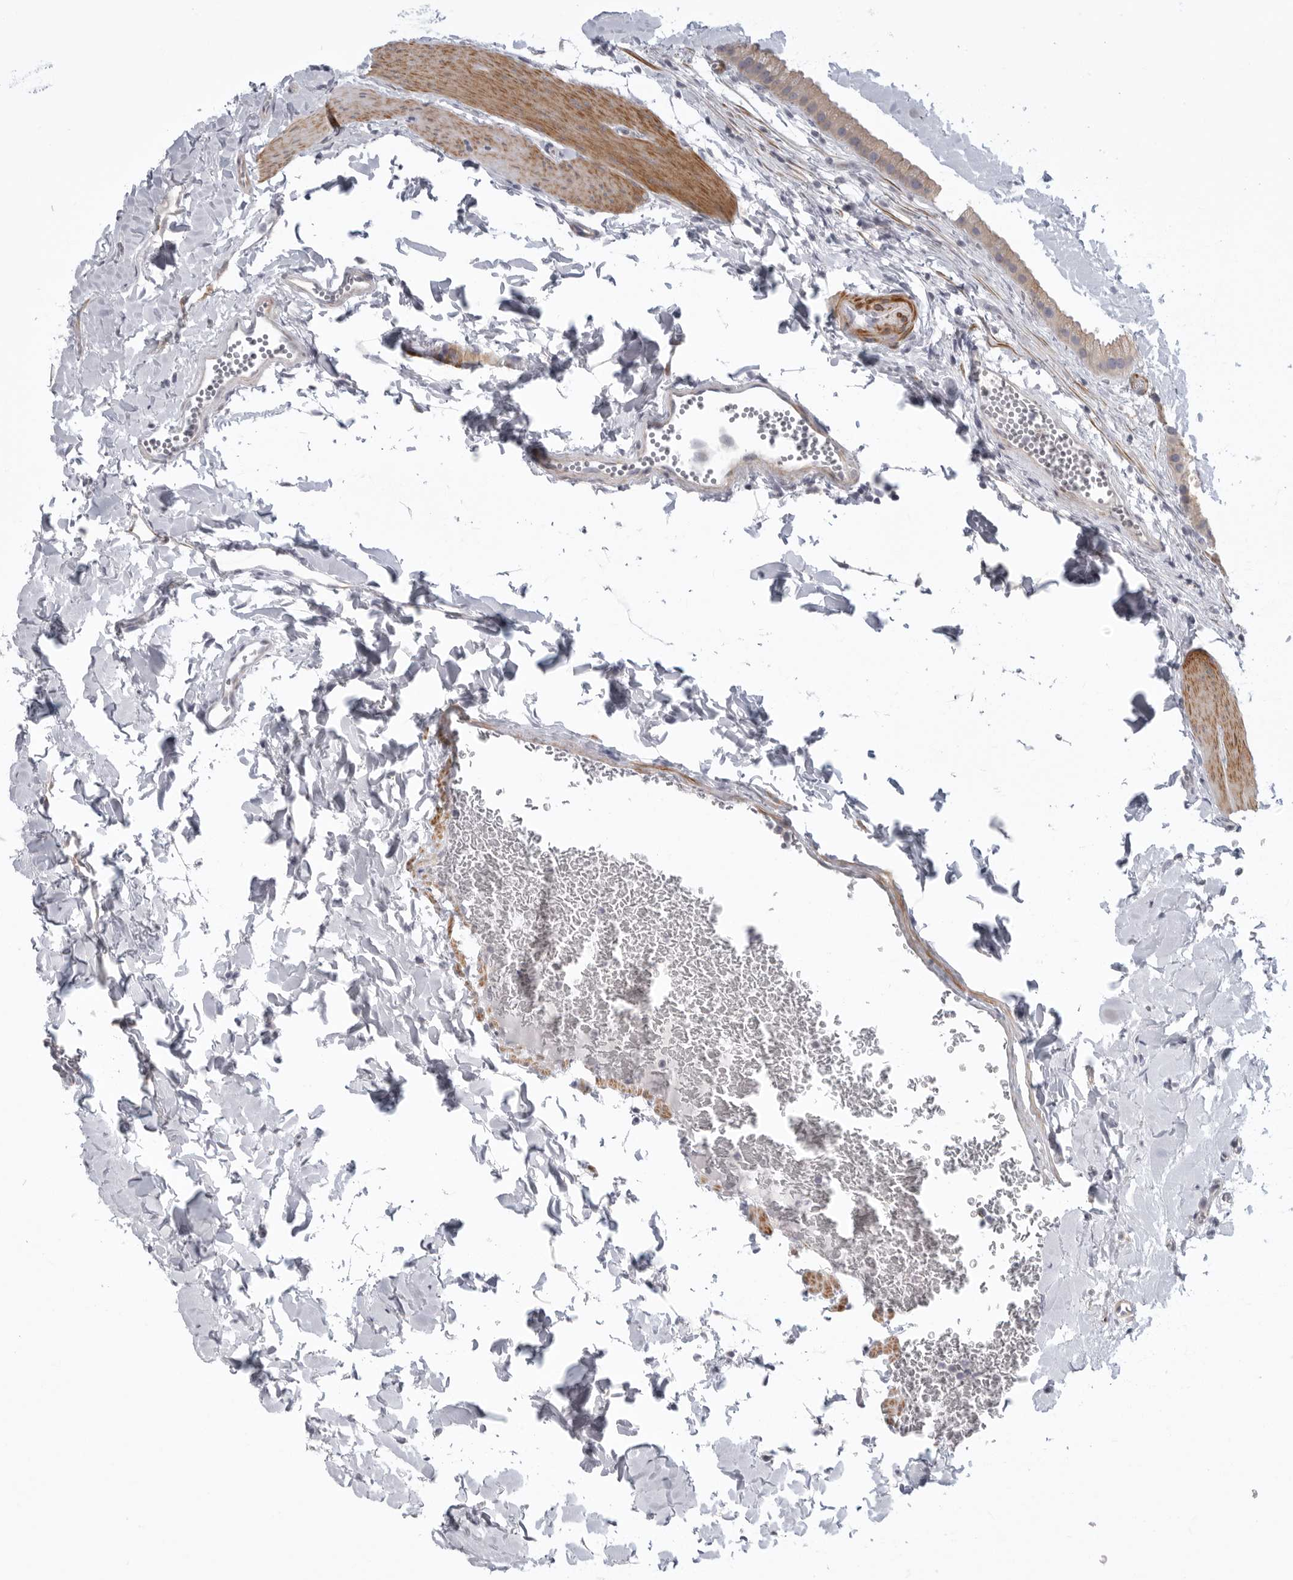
{"staining": {"intensity": "weak", "quantity": "<25%", "location": "cytoplasmic/membranous"}, "tissue": "gallbladder", "cell_type": "Glandular cells", "image_type": "normal", "snomed": [{"axis": "morphology", "description": "Normal tissue, NOS"}, {"axis": "topography", "description": "Gallbladder"}], "caption": "High magnification brightfield microscopy of benign gallbladder stained with DAB (3,3'-diaminobenzidine) (brown) and counterstained with hematoxylin (blue): glandular cells show no significant expression.", "gene": "STAB2", "patient": {"sex": "female", "age": 64}}